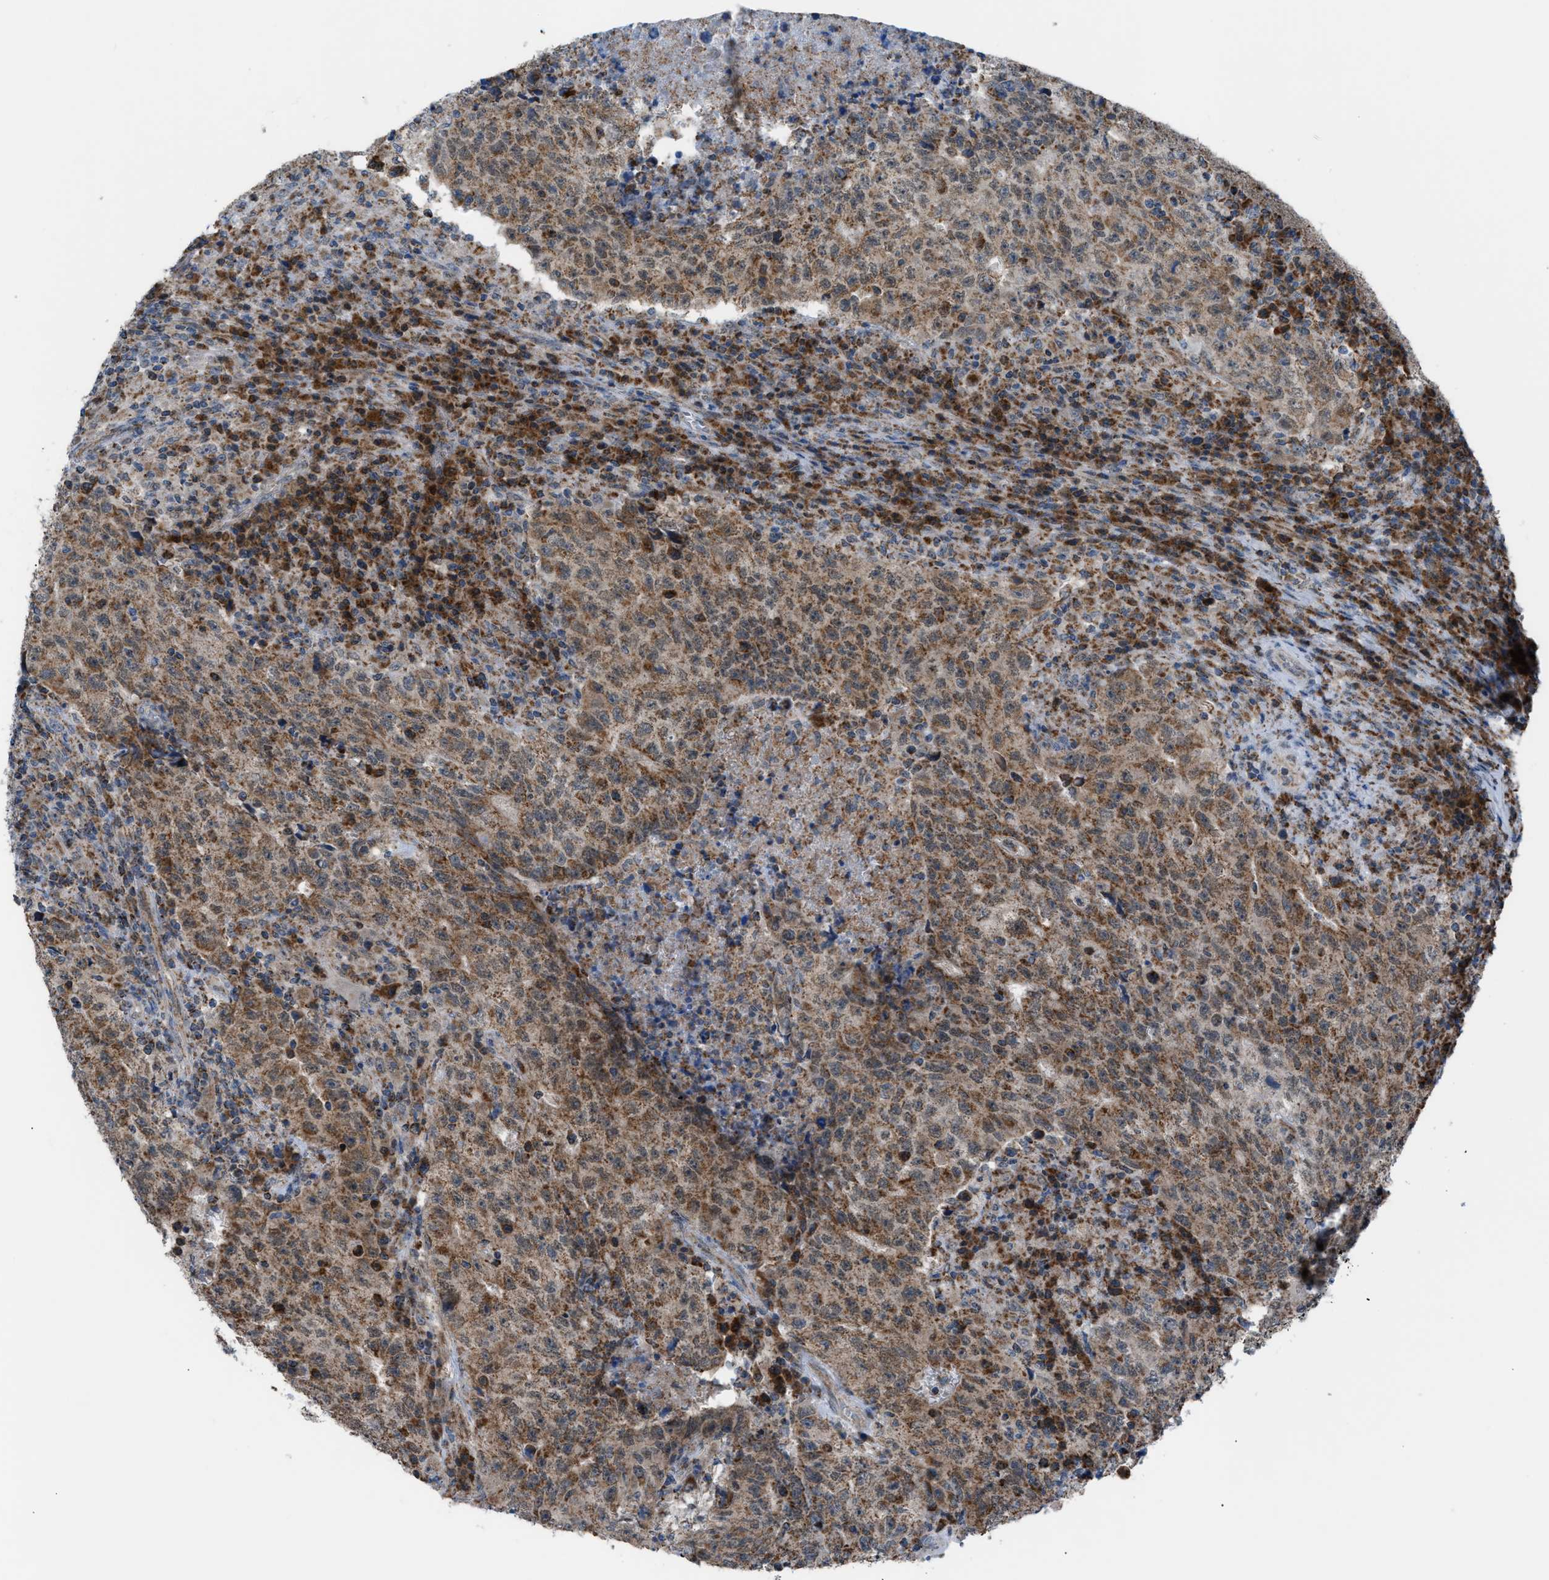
{"staining": {"intensity": "moderate", "quantity": ">75%", "location": "cytoplasmic/membranous"}, "tissue": "testis cancer", "cell_type": "Tumor cells", "image_type": "cancer", "snomed": [{"axis": "morphology", "description": "Necrosis, NOS"}, {"axis": "morphology", "description": "Carcinoma, Embryonal, NOS"}, {"axis": "topography", "description": "Testis"}], "caption": "IHC histopathology image of testis cancer (embryonal carcinoma) stained for a protein (brown), which exhibits medium levels of moderate cytoplasmic/membranous expression in about >75% of tumor cells.", "gene": "SRM", "patient": {"sex": "male", "age": 19}}